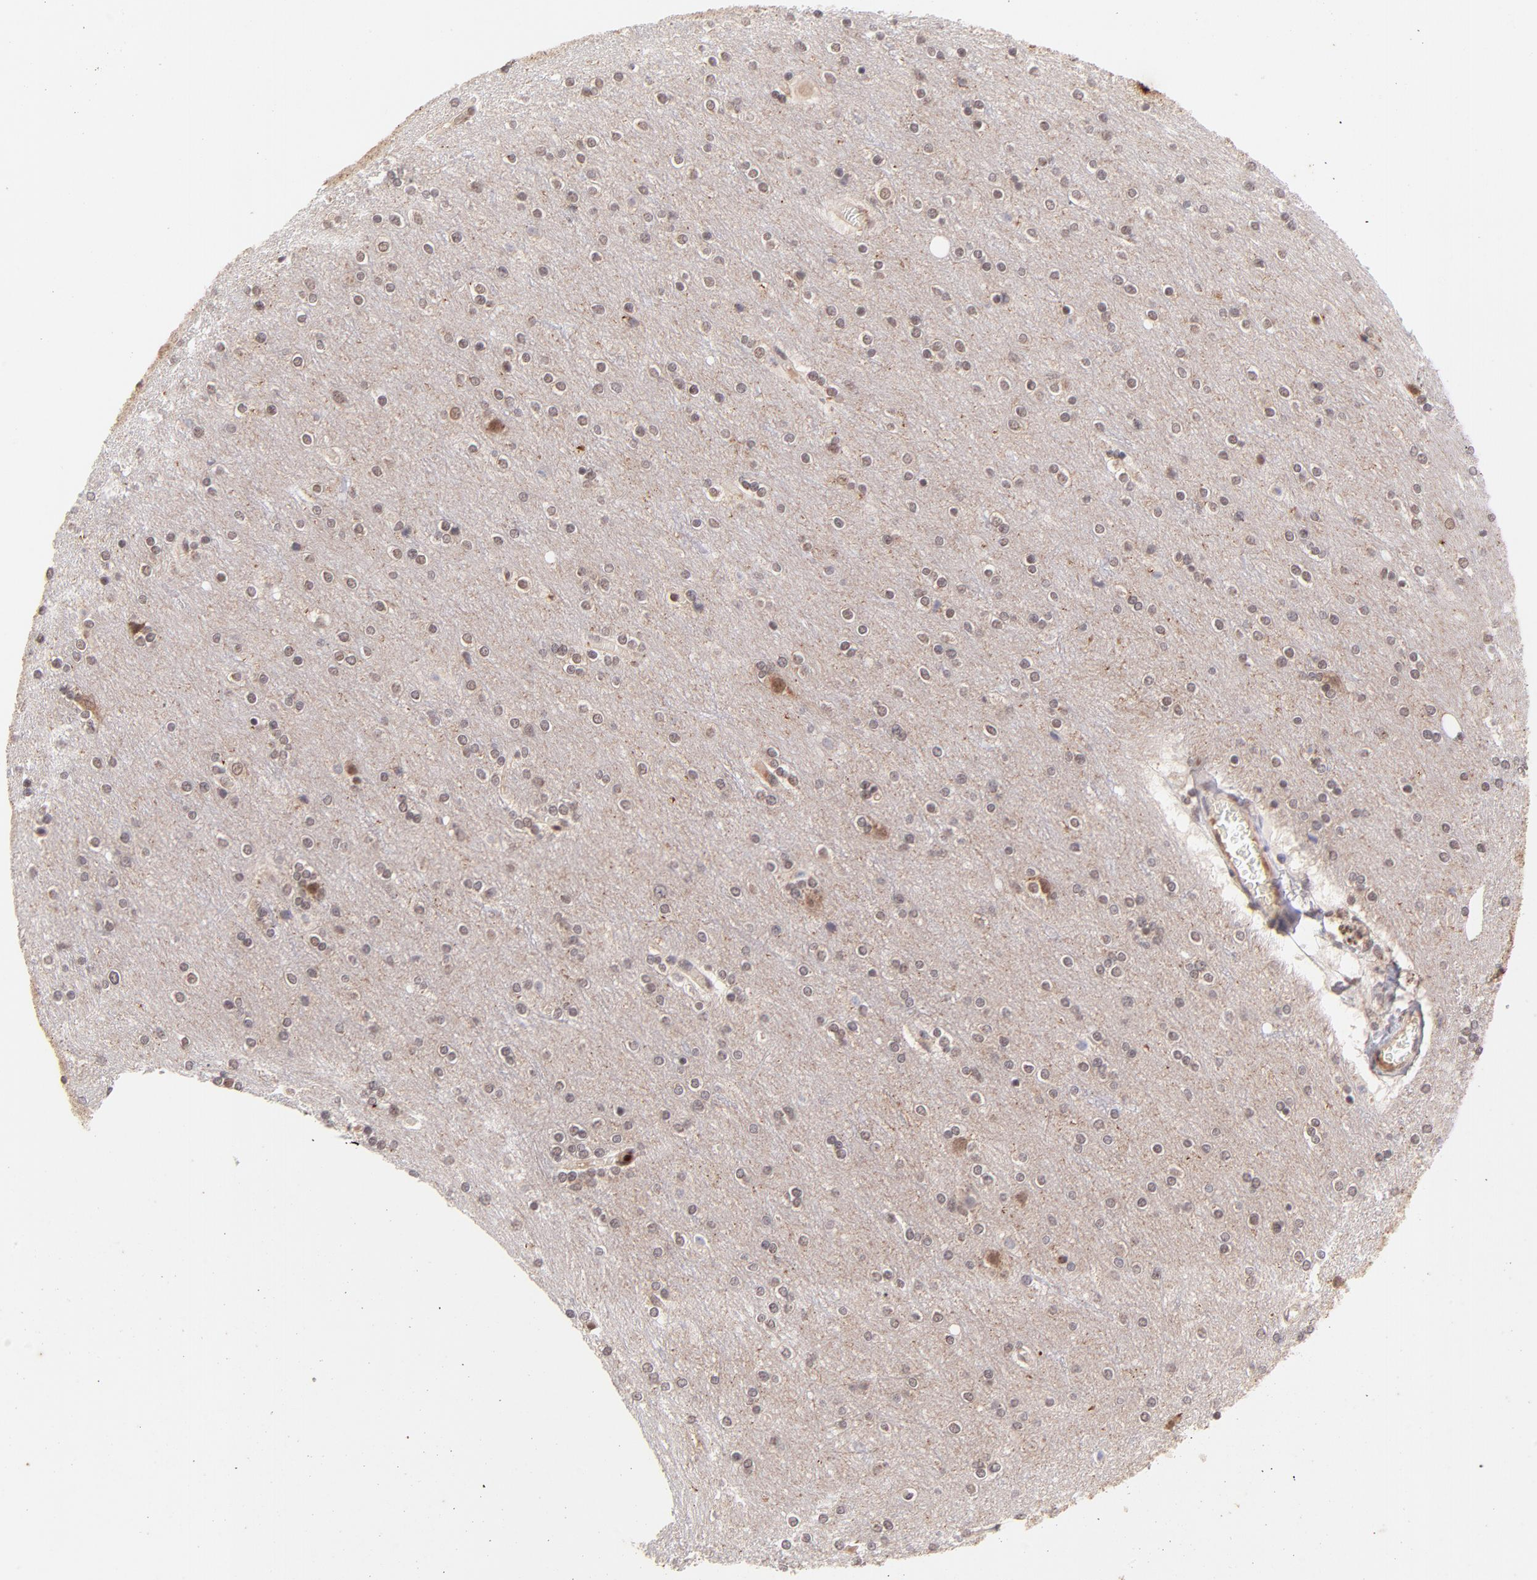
{"staining": {"intensity": "moderate", "quantity": "<25%", "location": "cytoplasmic/membranous"}, "tissue": "cerebral cortex", "cell_type": "Endothelial cells", "image_type": "normal", "snomed": [{"axis": "morphology", "description": "Normal tissue, NOS"}, {"axis": "topography", "description": "Cerebral cortex"}], "caption": "Immunohistochemical staining of normal cerebral cortex displays moderate cytoplasmic/membranous protein expression in about <25% of endothelial cells.", "gene": "MED12", "patient": {"sex": "female", "age": 54}}